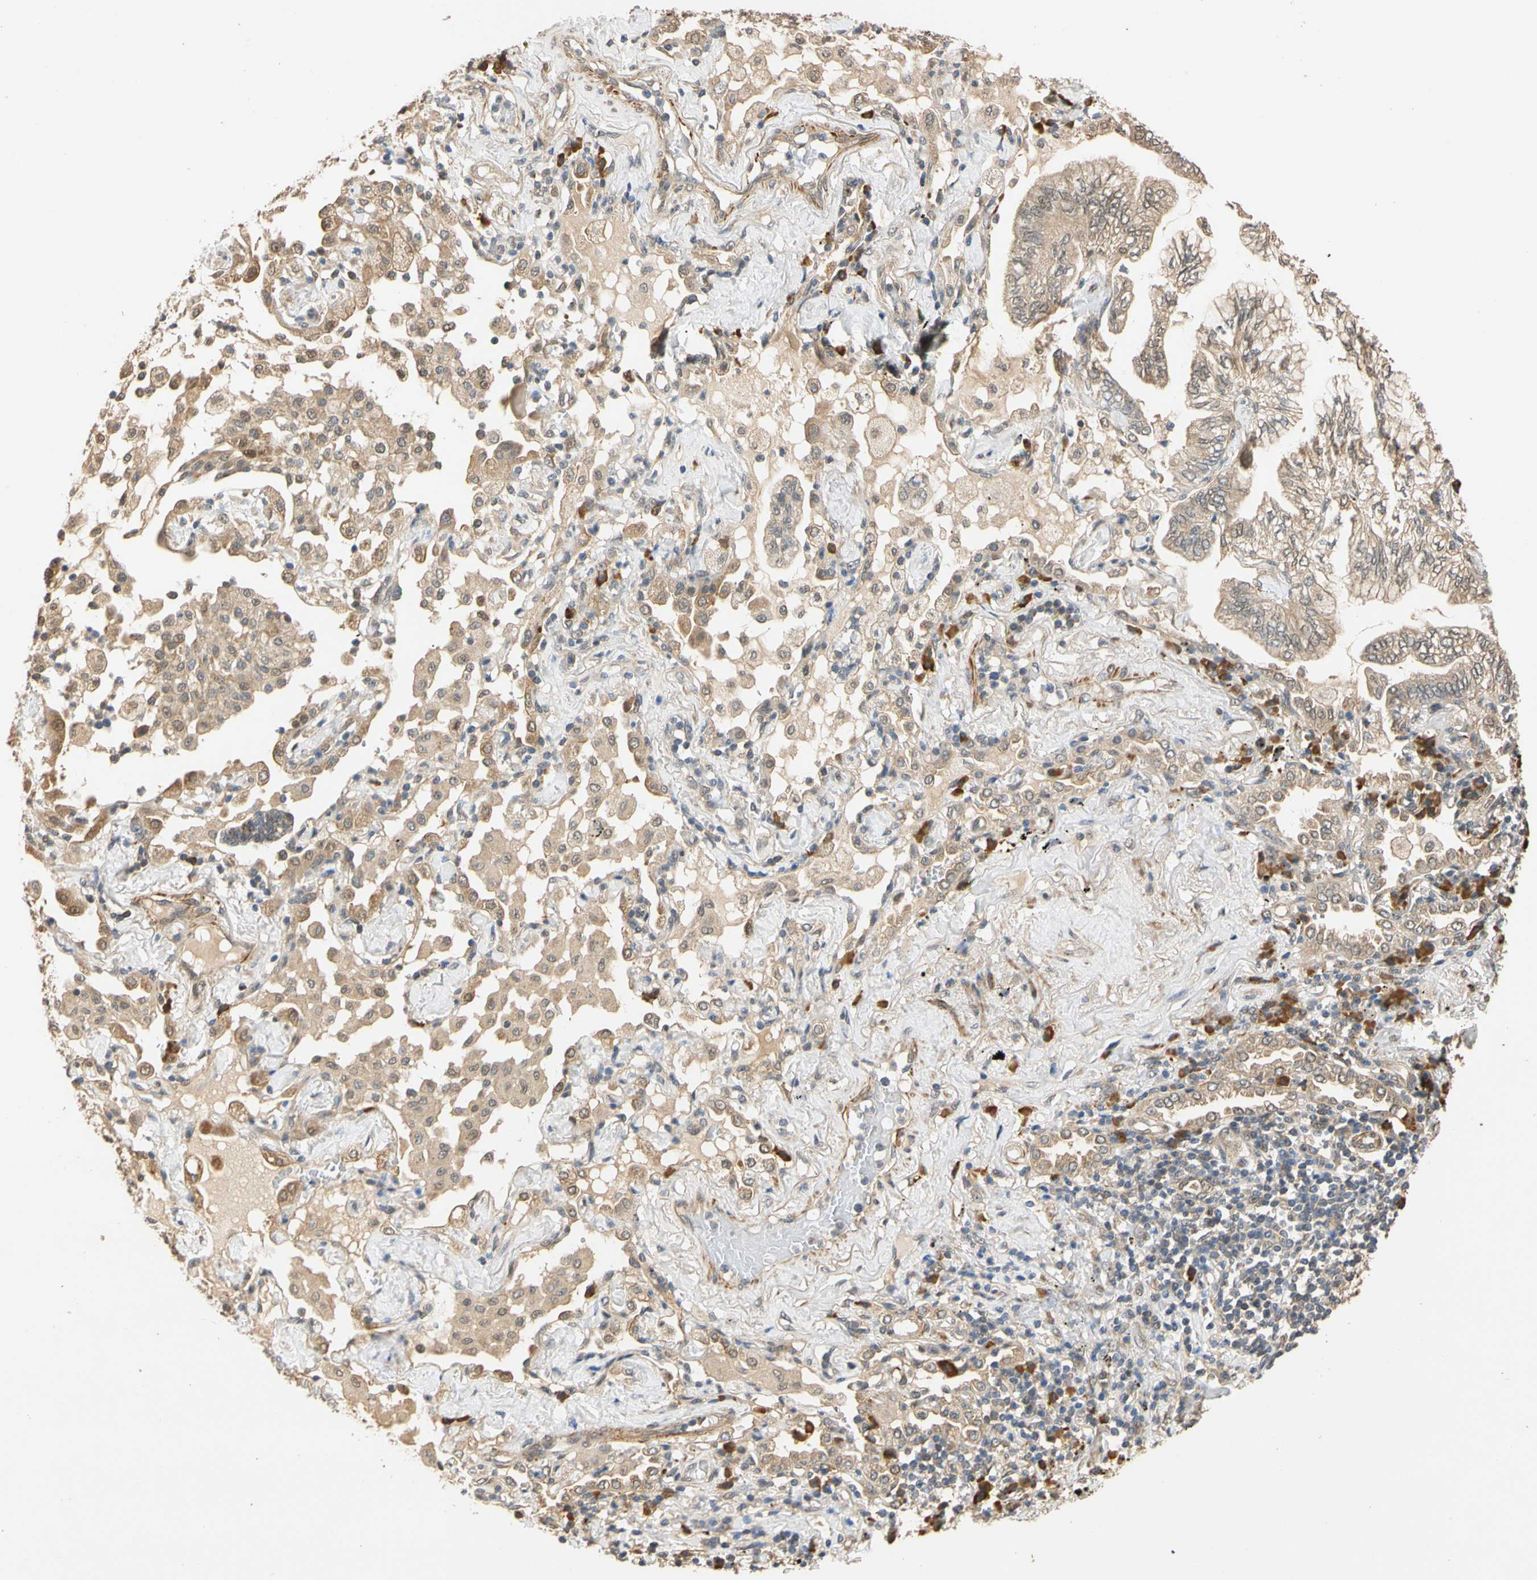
{"staining": {"intensity": "moderate", "quantity": "25%-75%", "location": "cytoplasmic/membranous"}, "tissue": "lung cancer", "cell_type": "Tumor cells", "image_type": "cancer", "snomed": [{"axis": "morphology", "description": "Normal tissue, NOS"}, {"axis": "morphology", "description": "Adenocarcinoma, NOS"}, {"axis": "topography", "description": "Bronchus"}, {"axis": "topography", "description": "Lung"}], "caption": "Protein staining of adenocarcinoma (lung) tissue demonstrates moderate cytoplasmic/membranous staining in approximately 25%-75% of tumor cells.", "gene": "QSER1", "patient": {"sex": "female", "age": 70}}